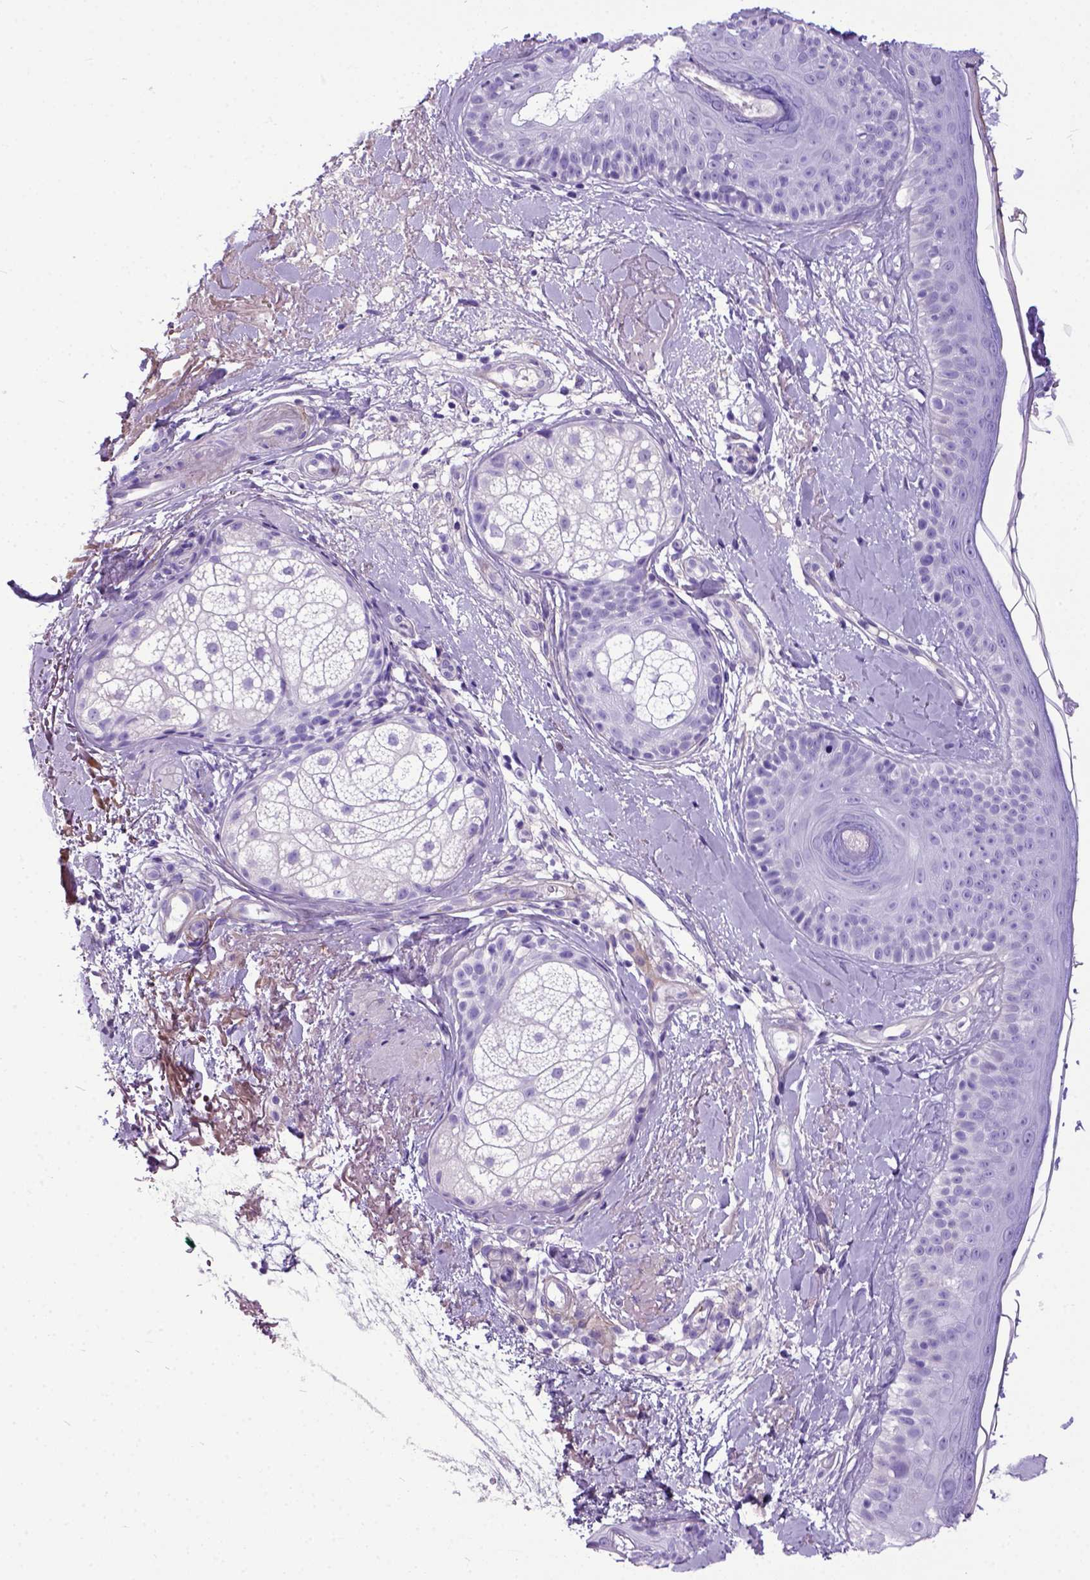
{"staining": {"intensity": "negative", "quantity": "none", "location": "none"}, "tissue": "skin", "cell_type": "Fibroblasts", "image_type": "normal", "snomed": [{"axis": "morphology", "description": "Normal tissue, NOS"}, {"axis": "topography", "description": "Skin"}], "caption": "IHC of unremarkable skin demonstrates no positivity in fibroblasts.", "gene": "IGF2", "patient": {"sex": "male", "age": 73}}